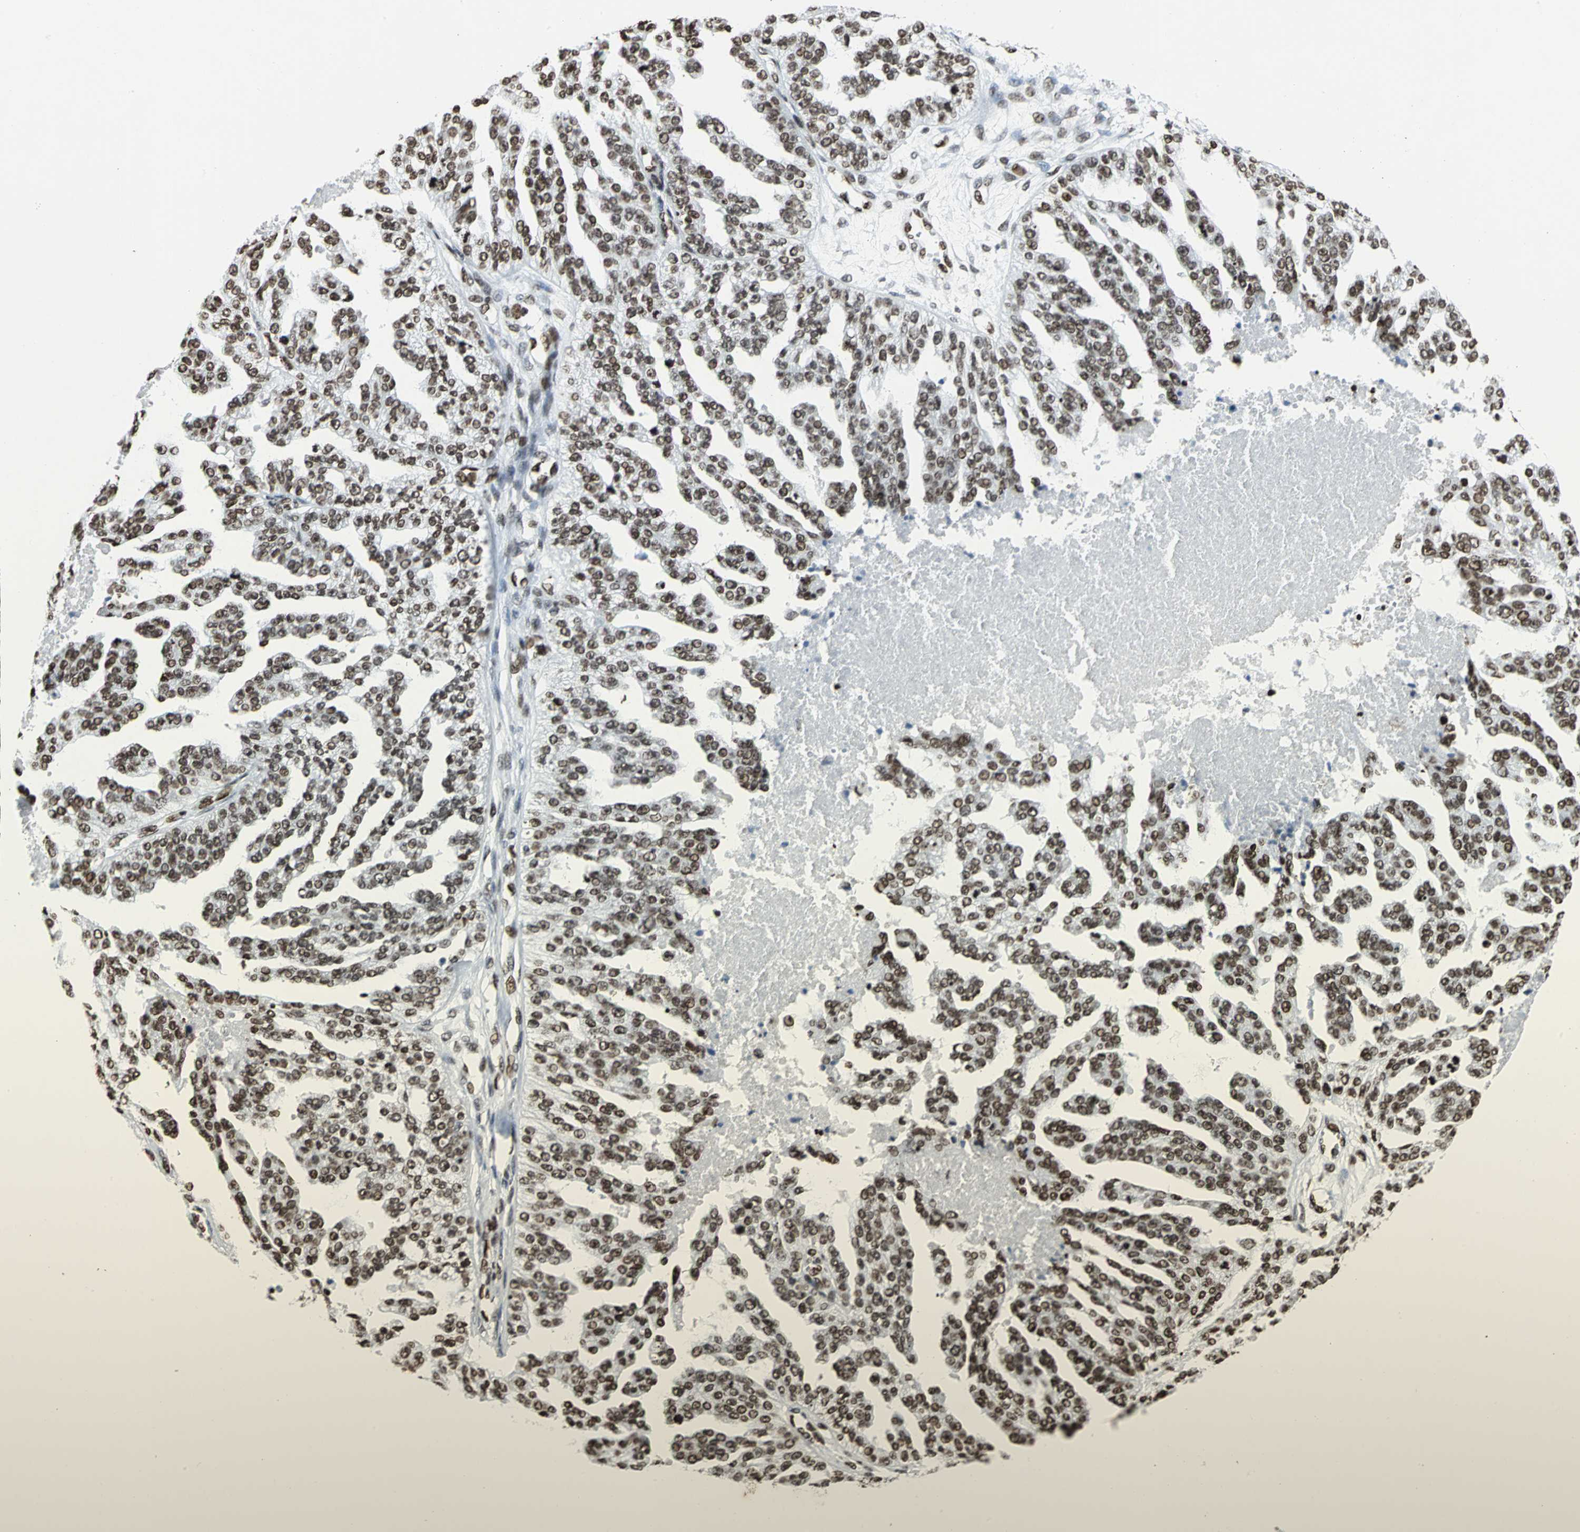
{"staining": {"intensity": "strong", "quantity": ">75%", "location": "nuclear"}, "tissue": "ovarian cancer", "cell_type": "Tumor cells", "image_type": "cancer", "snomed": [{"axis": "morphology", "description": "Cystadenocarcinoma, serous, NOS"}, {"axis": "topography", "description": "Ovary"}], "caption": "Immunohistochemical staining of human ovarian cancer reveals high levels of strong nuclear protein positivity in approximately >75% of tumor cells. (DAB (3,3'-diaminobenzidine) = brown stain, brightfield microscopy at high magnification).", "gene": "HMGB1", "patient": {"sex": "female", "age": 58}}